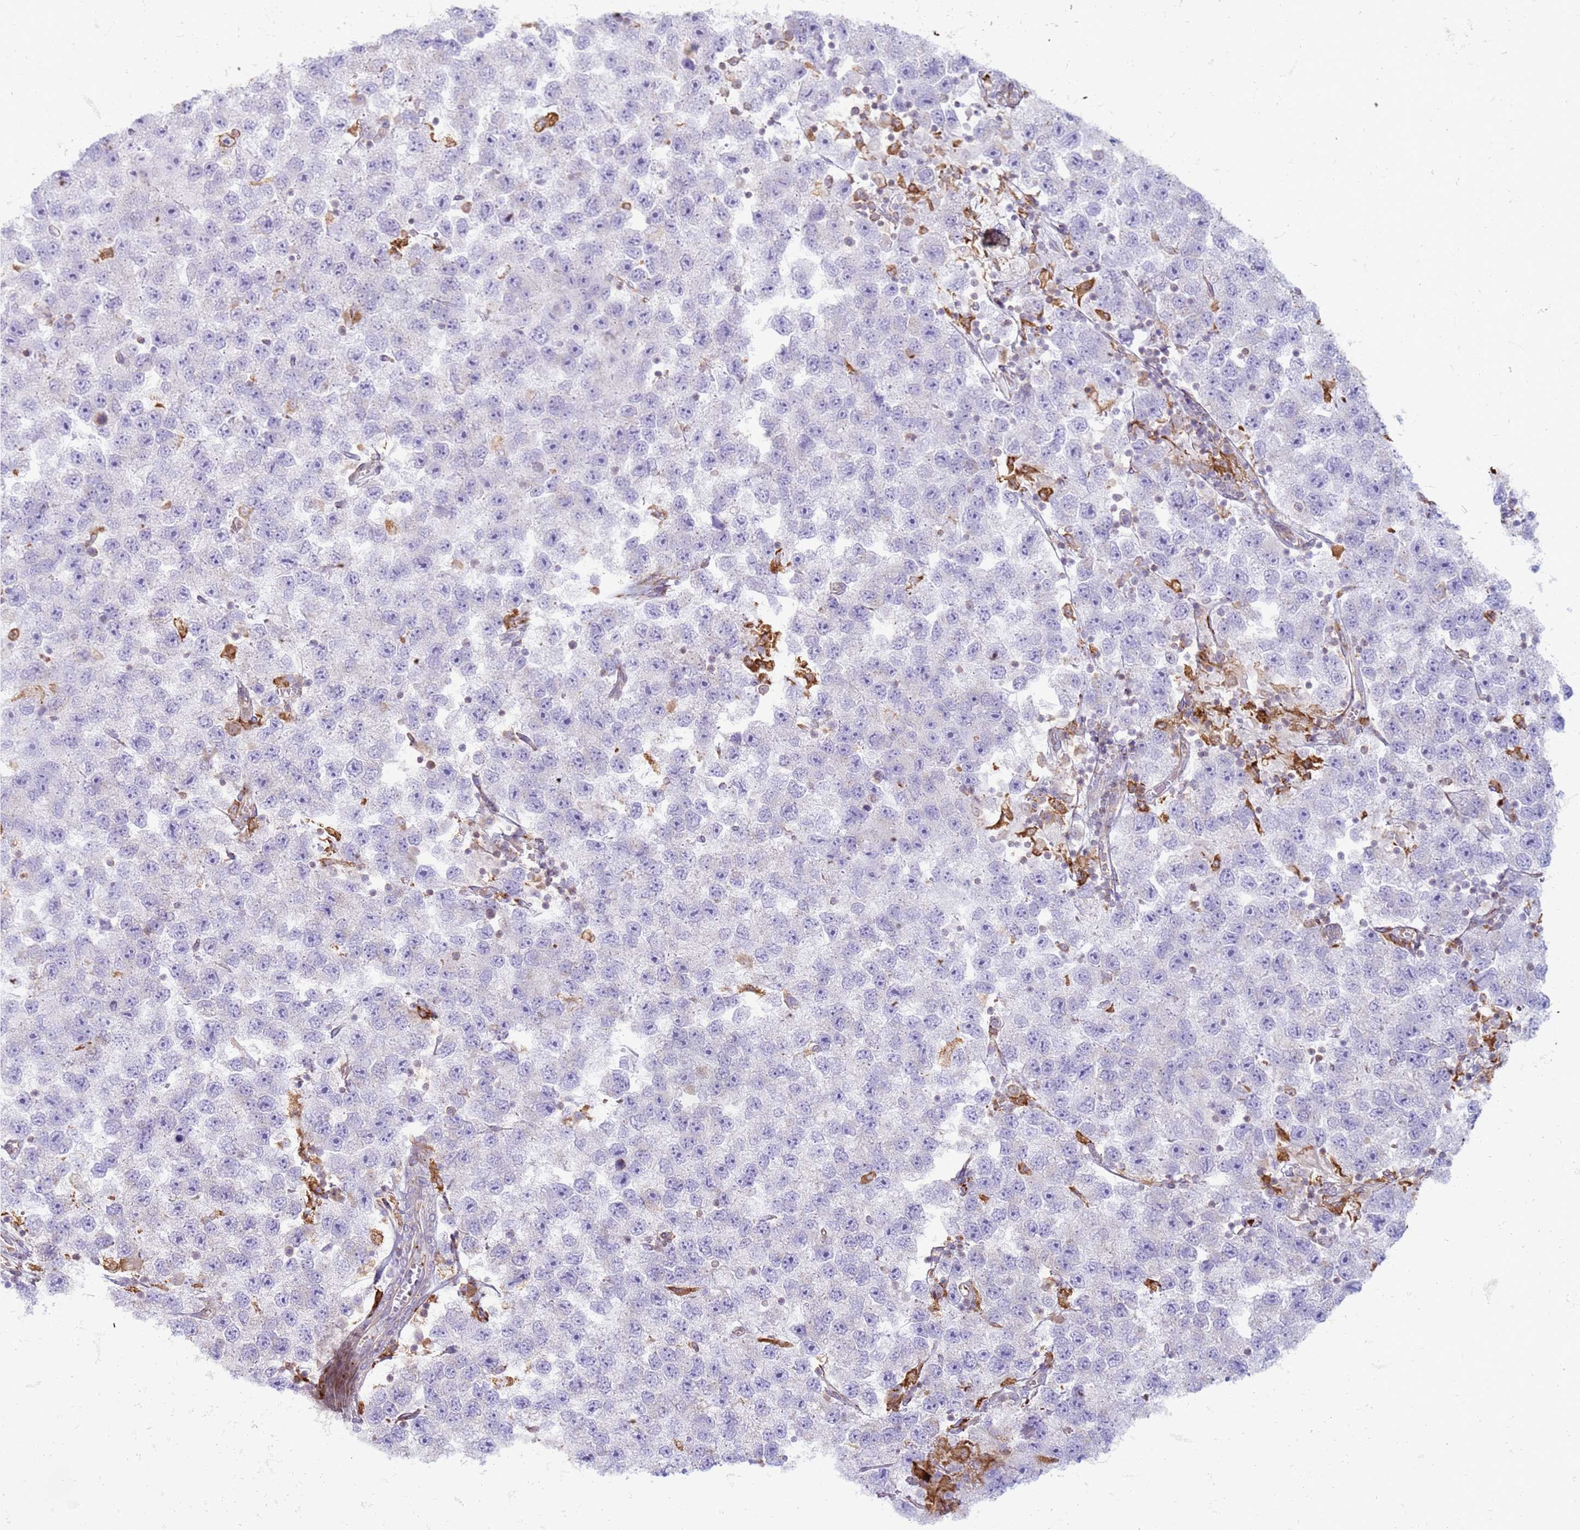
{"staining": {"intensity": "negative", "quantity": "none", "location": "none"}, "tissue": "testis cancer", "cell_type": "Tumor cells", "image_type": "cancer", "snomed": [{"axis": "morphology", "description": "Seminoma, NOS"}, {"axis": "topography", "description": "Testis"}], "caption": "This is a image of IHC staining of testis cancer (seminoma), which shows no positivity in tumor cells.", "gene": "PDK3", "patient": {"sex": "male", "age": 26}}